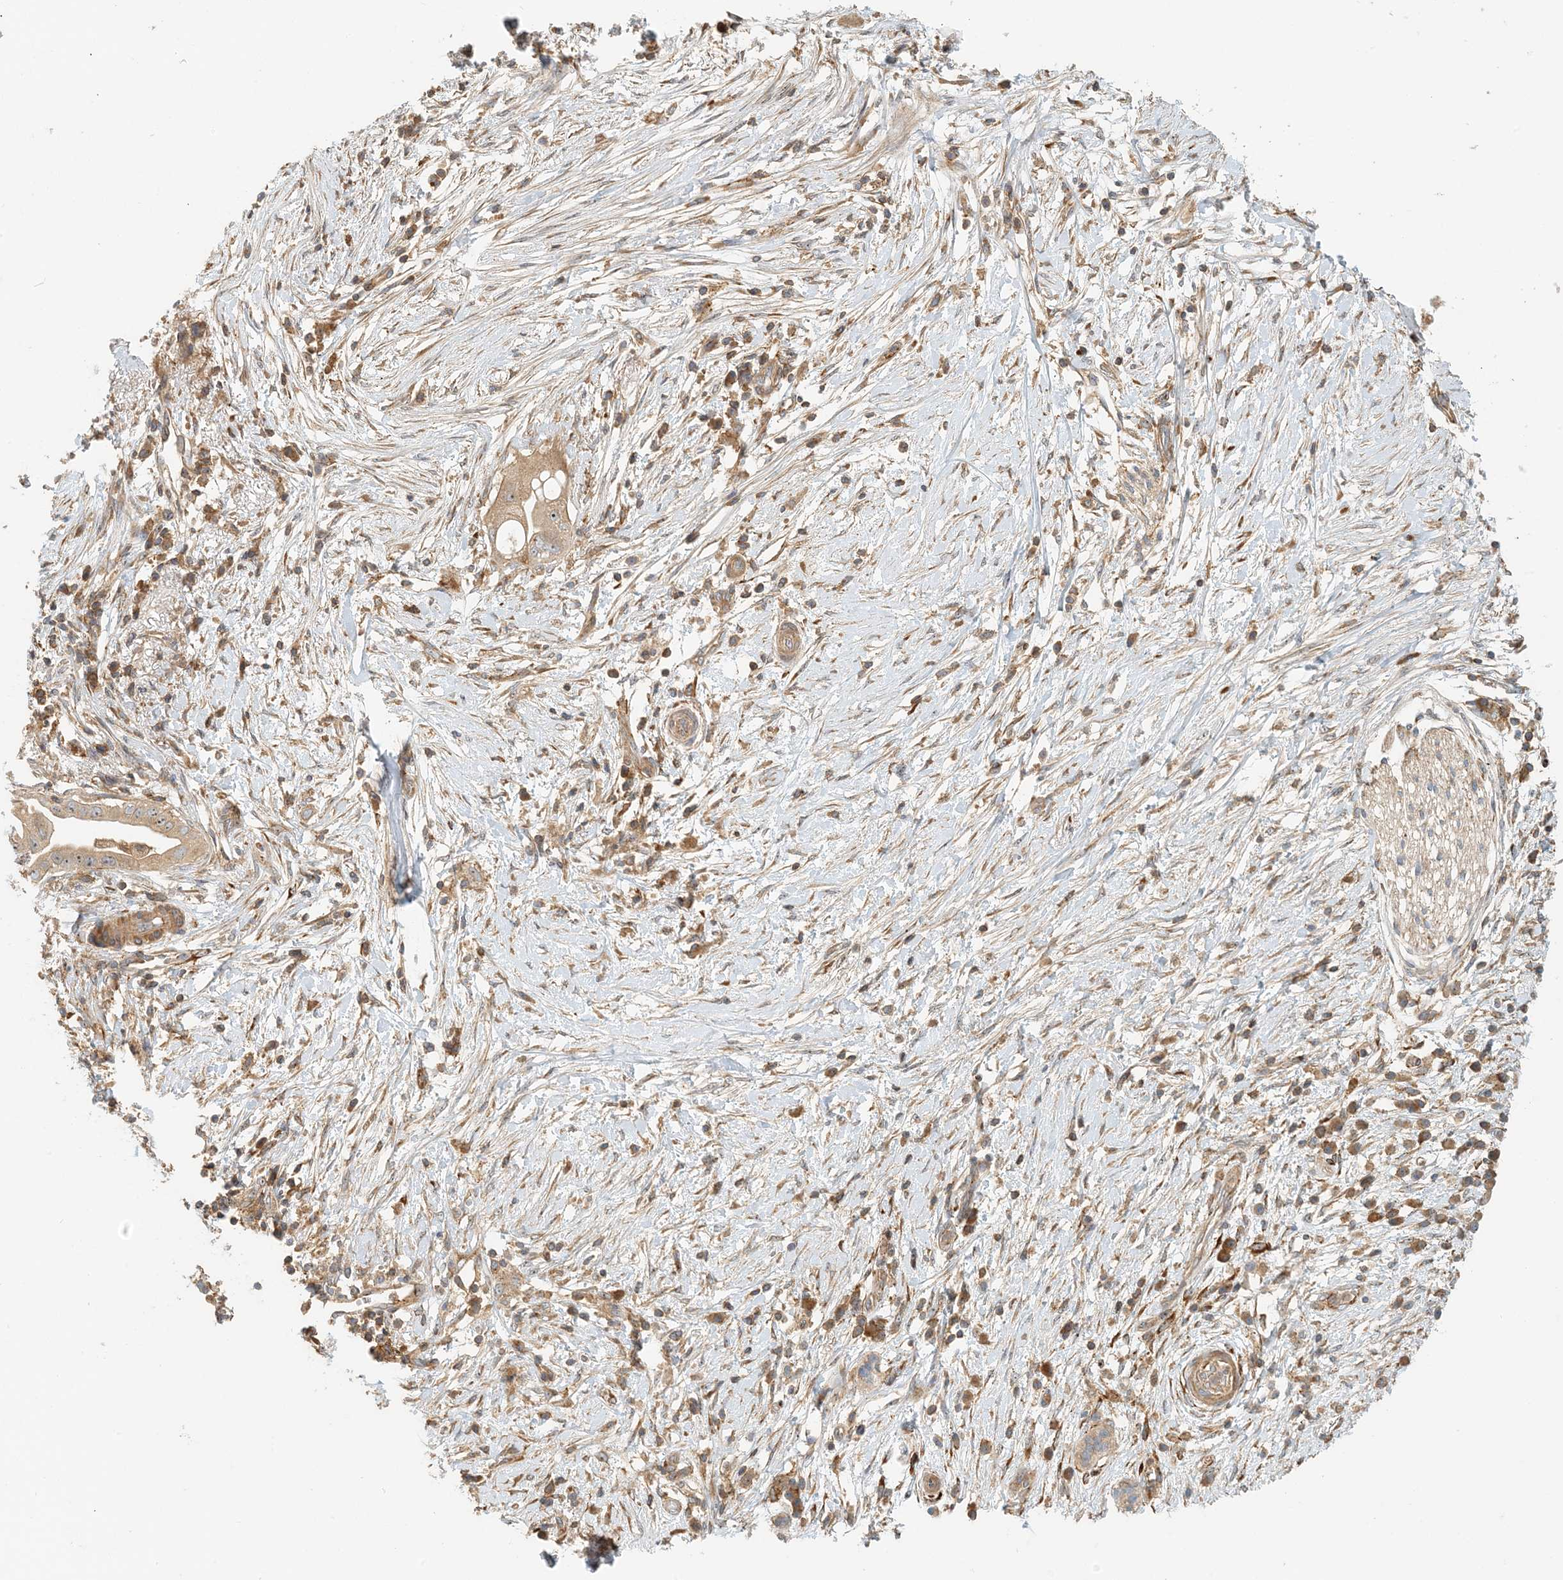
{"staining": {"intensity": "moderate", "quantity": ">75%", "location": "cytoplasmic/membranous,nuclear"}, "tissue": "pancreatic cancer", "cell_type": "Tumor cells", "image_type": "cancer", "snomed": [{"axis": "morphology", "description": "Adenocarcinoma, NOS"}, {"axis": "topography", "description": "Pancreas"}], "caption": "Immunohistochemical staining of human pancreatic cancer exhibits medium levels of moderate cytoplasmic/membranous and nuclear staining in about >75% of tumor cells.", "gene": "COLEC11", "patient": {"sex": "male", "age": 68}}